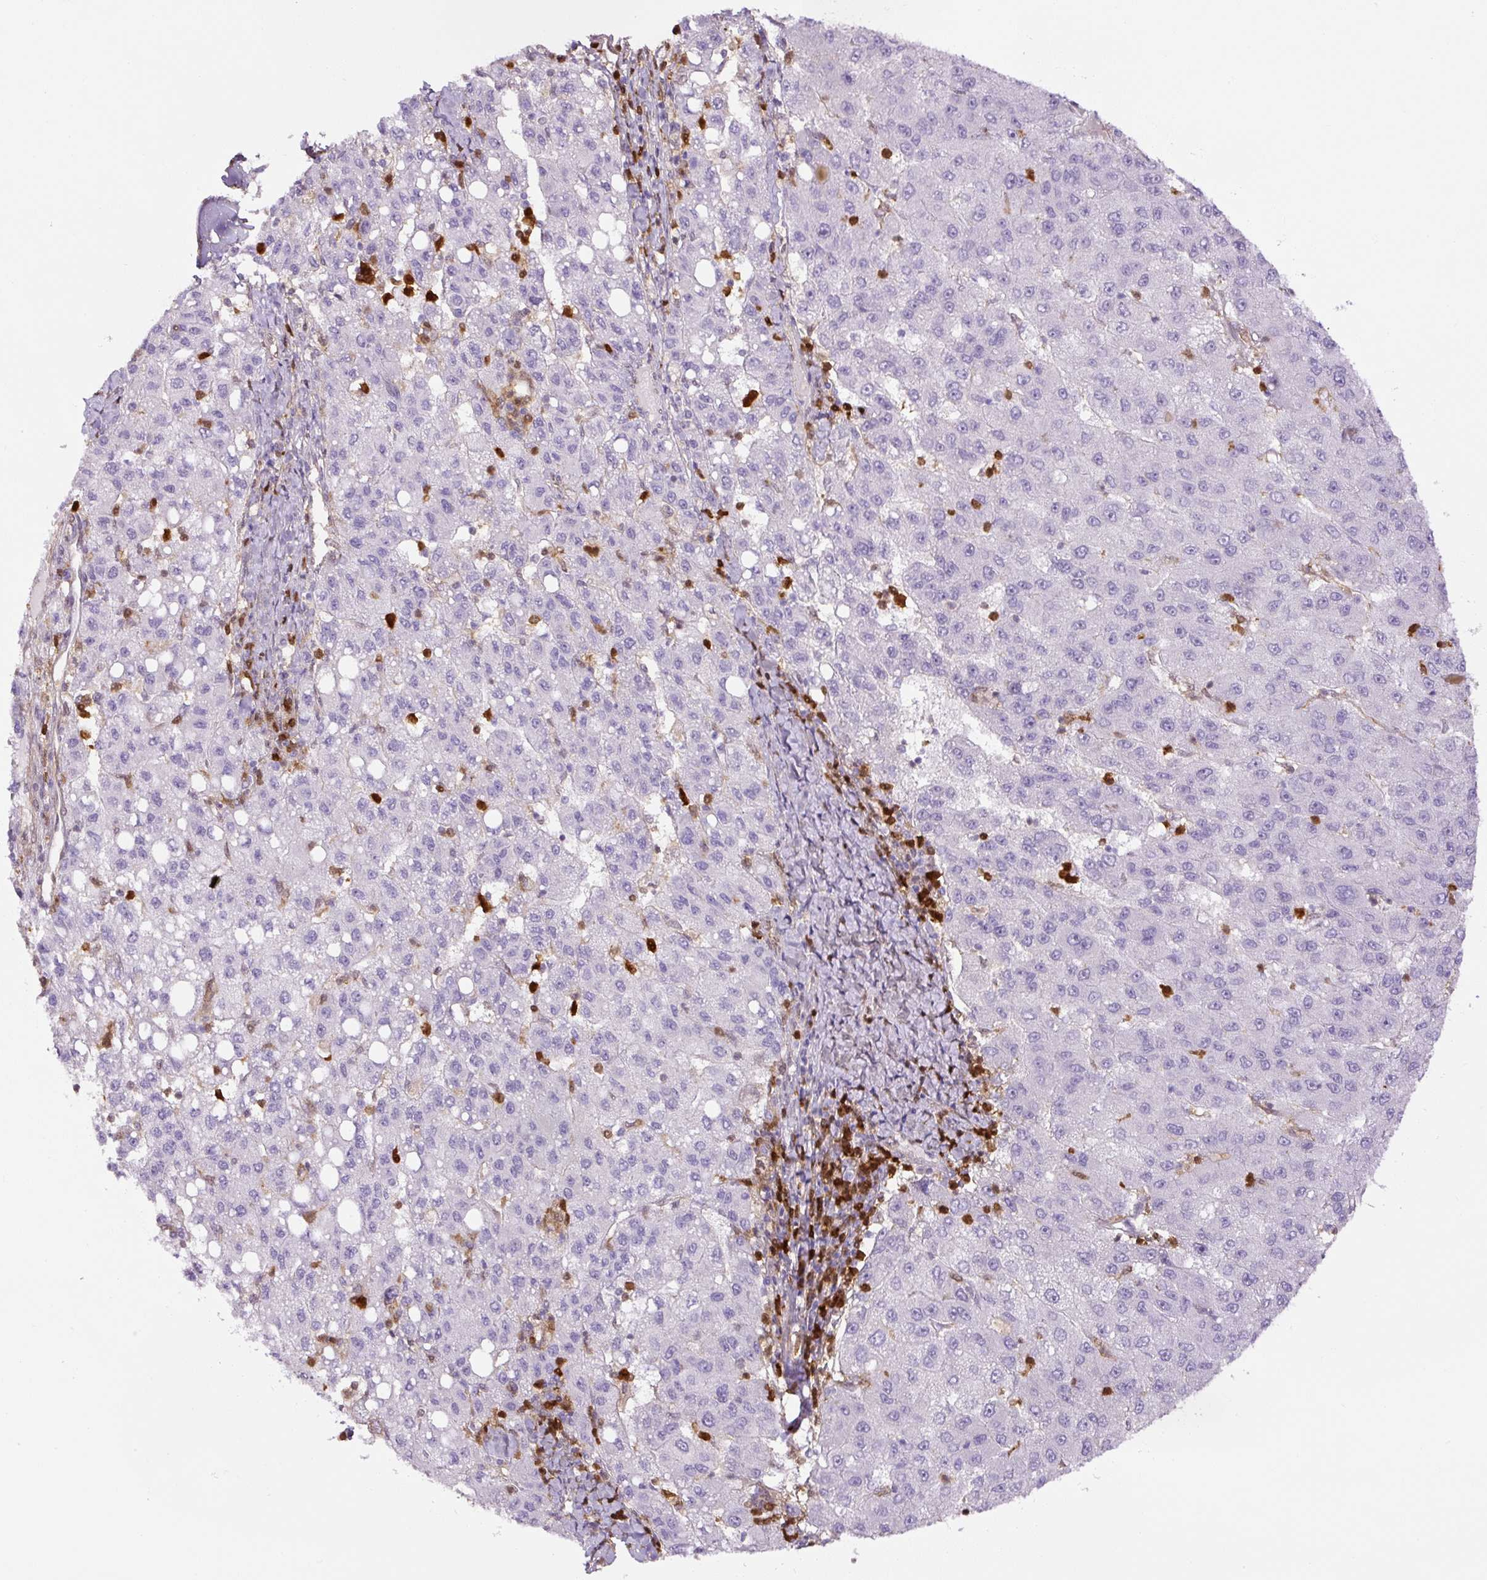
{"staining": {"intensity": "negative", "quantity": "none", "location": "none"}, "tissue": "liver cancer", "cell_type": "Tumor cells", "image_type": "cancer", "snomed": [{"axis": "morphology", "description": "Carcinoma, Hepatocellular, NOS"}, {"axis": "topography", "description": "Liver"}], "caption": "Protein analysis of liver hepatocellular carcinoma reveals no significant staining in tumor cells.", "gene": "ANXA1", "patient": {"sex": "female", "age": 82}}